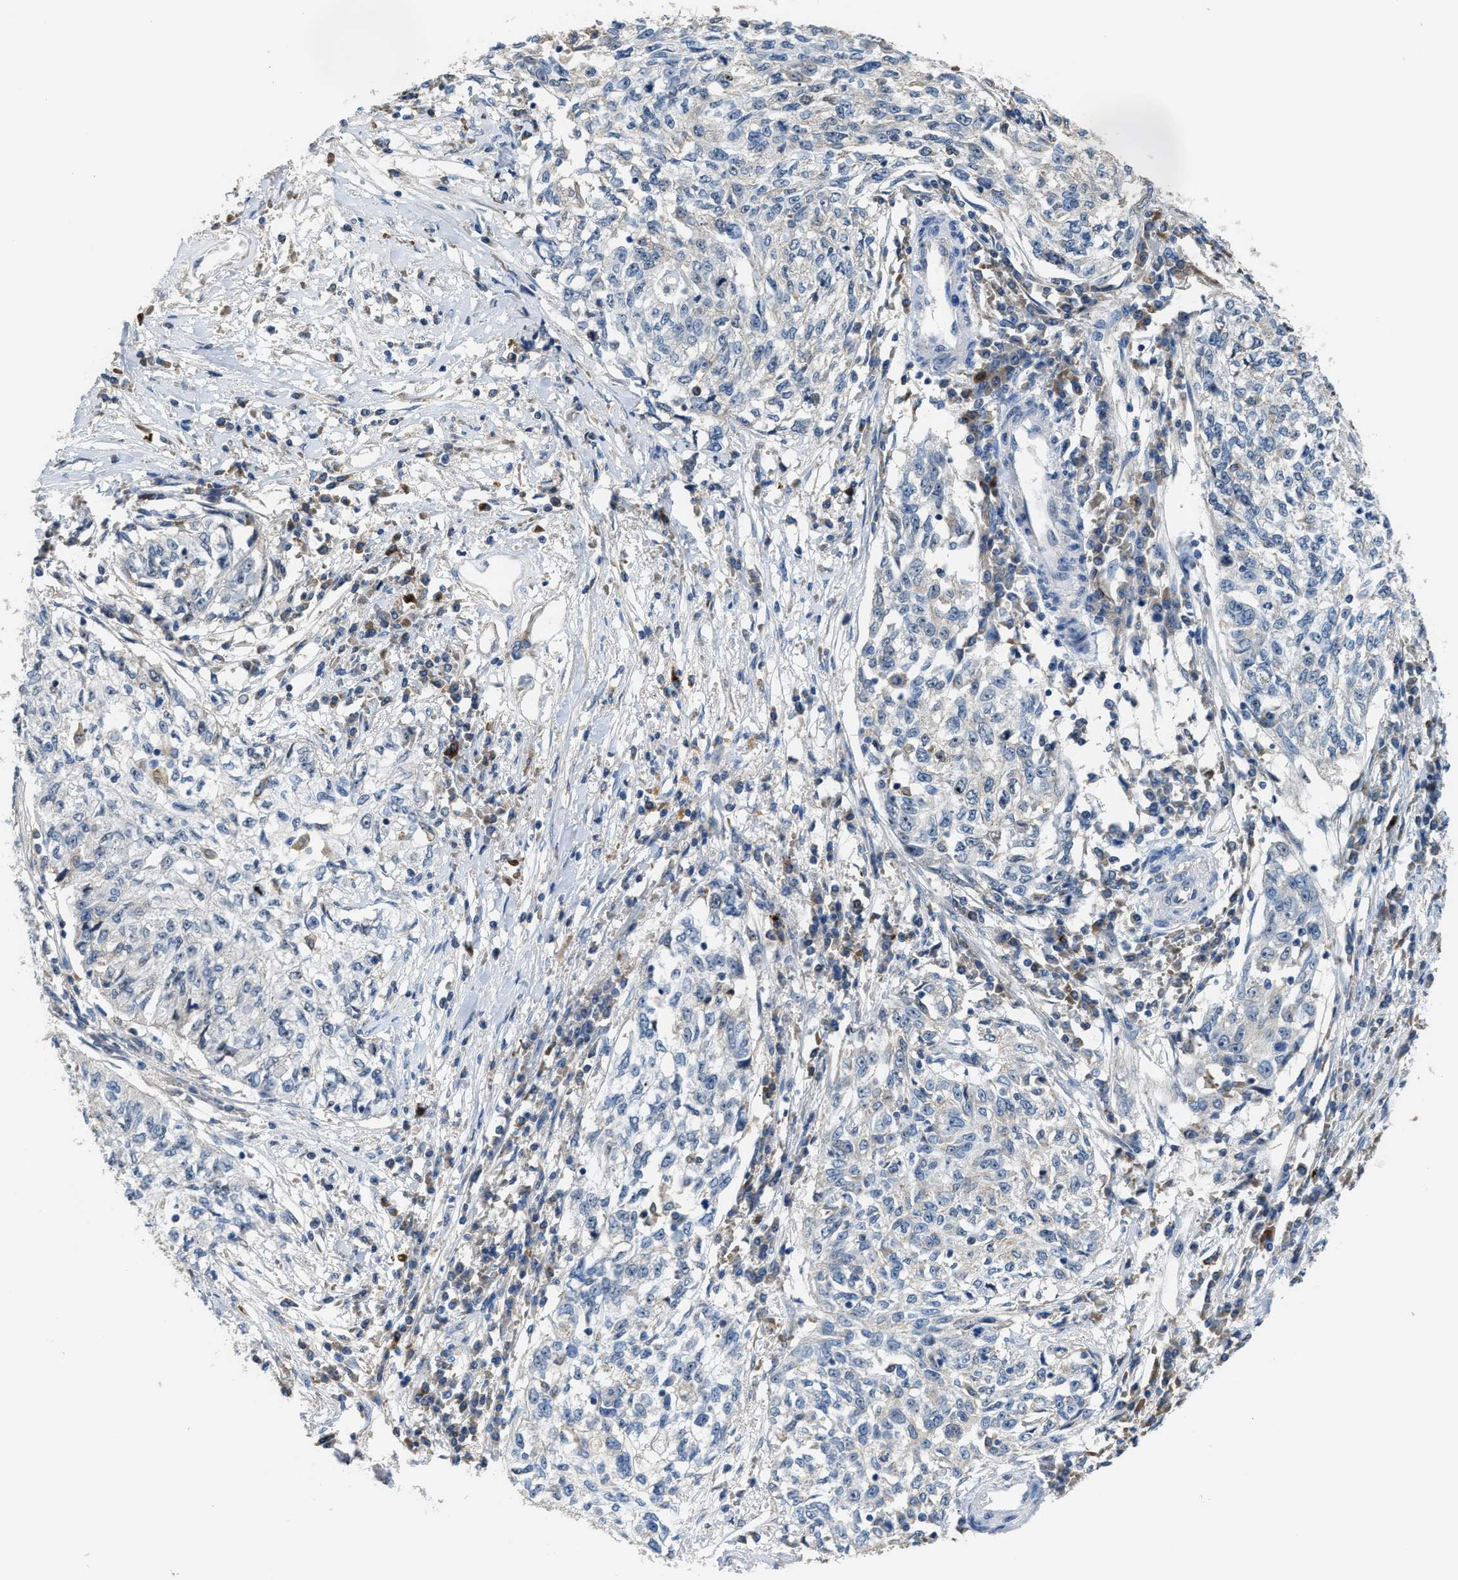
{"staining": {"intensity": "negative", "quantity": "none", "location": "none"}, "tissue": "cervical cancer", "cell_type": "Tumor cells", "image_type": "cancer", "snomed": [{"axis": "morphology", "description": "Squamous cell carcinoma, NOS"}, {"axis": "topography", "description": "Cervix"}], "caption": "Tumor cells show no significant protein staining in cervical cancer (squamous cell carcinoma).", "gene": "ZNF783", "patient": {"sex": "female", "age": 57}}